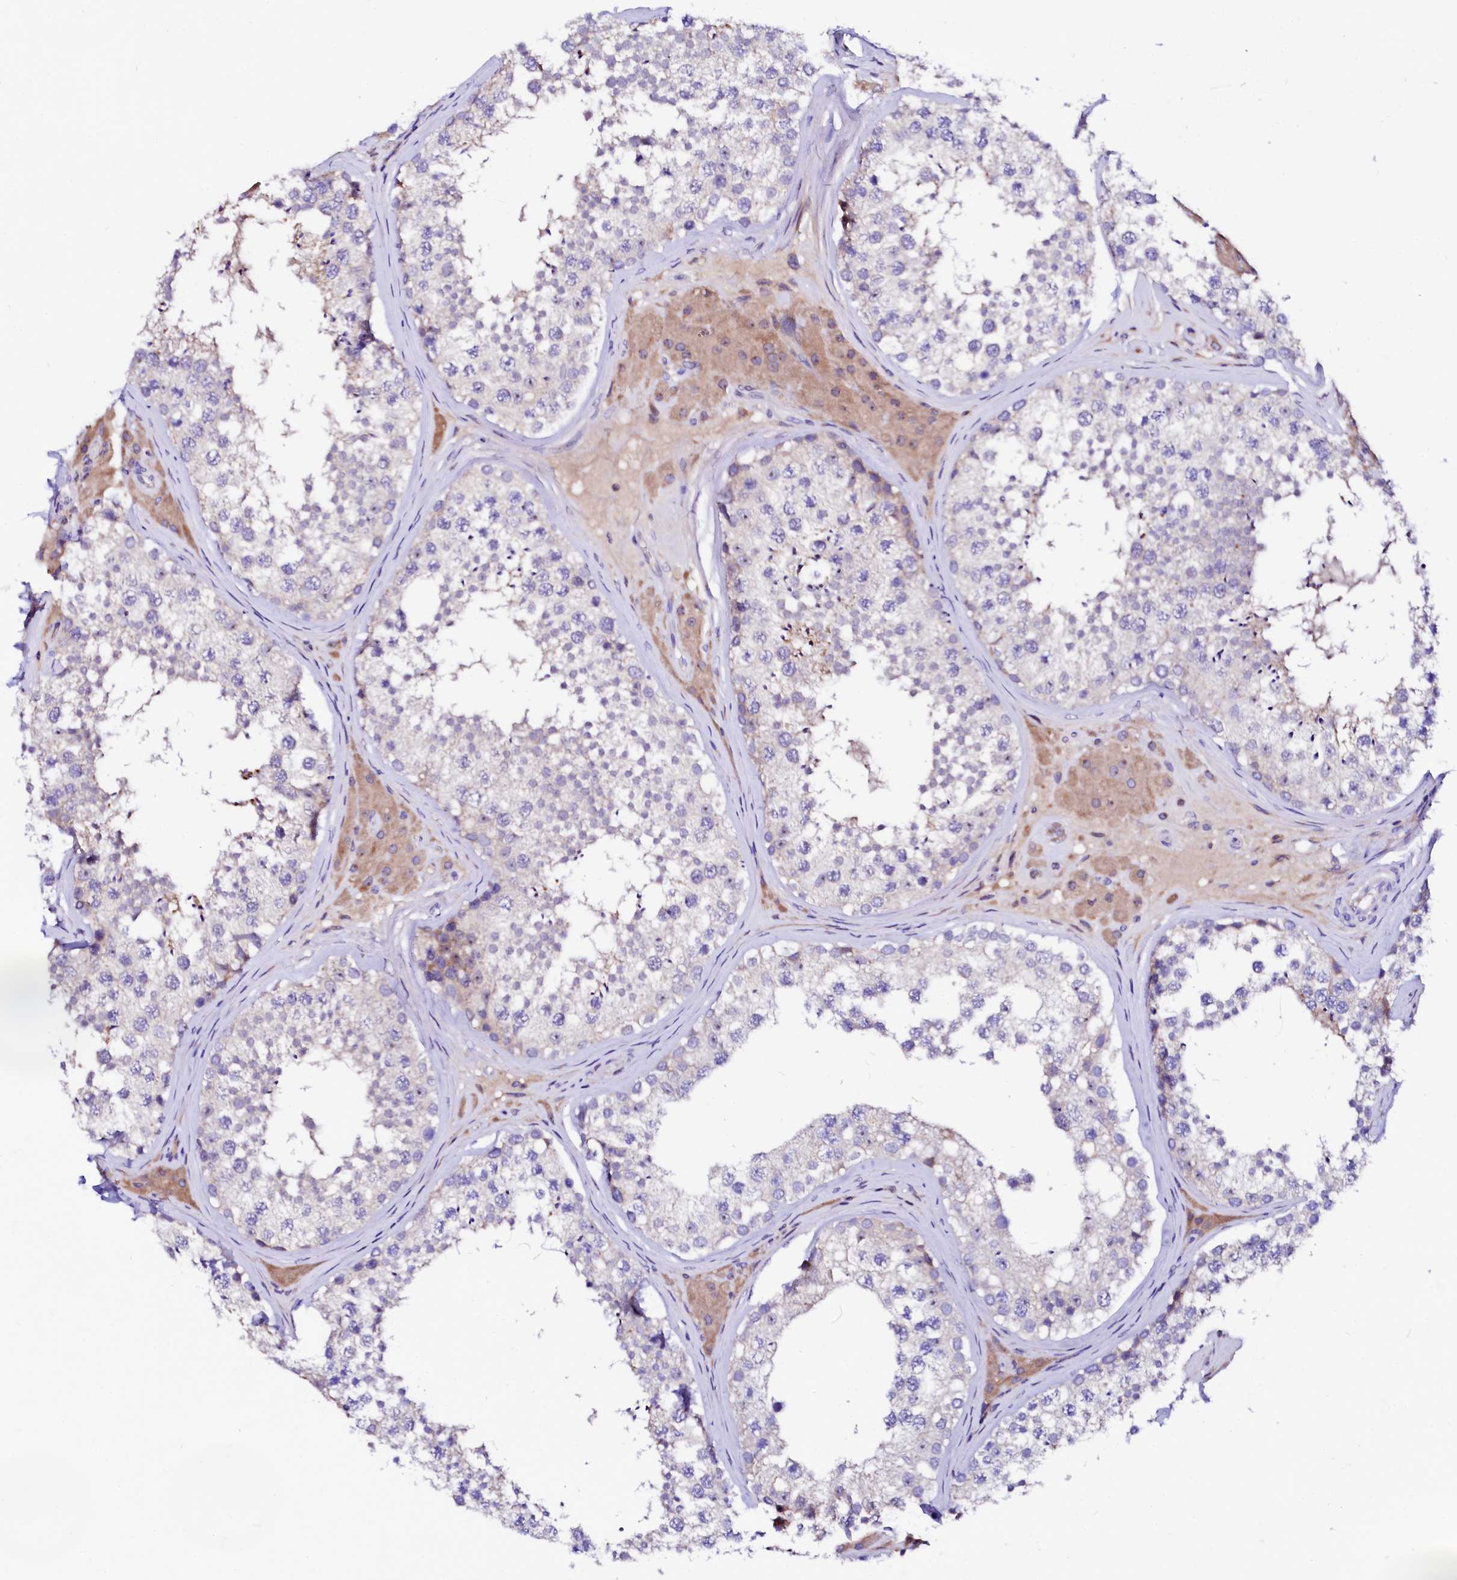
{"staining": {"intensity": "negative", "quantity": "none", "location": "none"}, "tissue": "testis", "cell_type": "Cells in seminiferous ducts", "image_type": "normal", "snomed": [{"axis": "morphology", "description": "Normal tissue, NOS"}, {"axis": "topography", "description": "Testis"}], "caption": "Protein analysis of benign testis reveals no significant expression in cells in seminiferous ducts.", "gene": "BTBD16", "patient": {"sex": "male", "age": 46}}